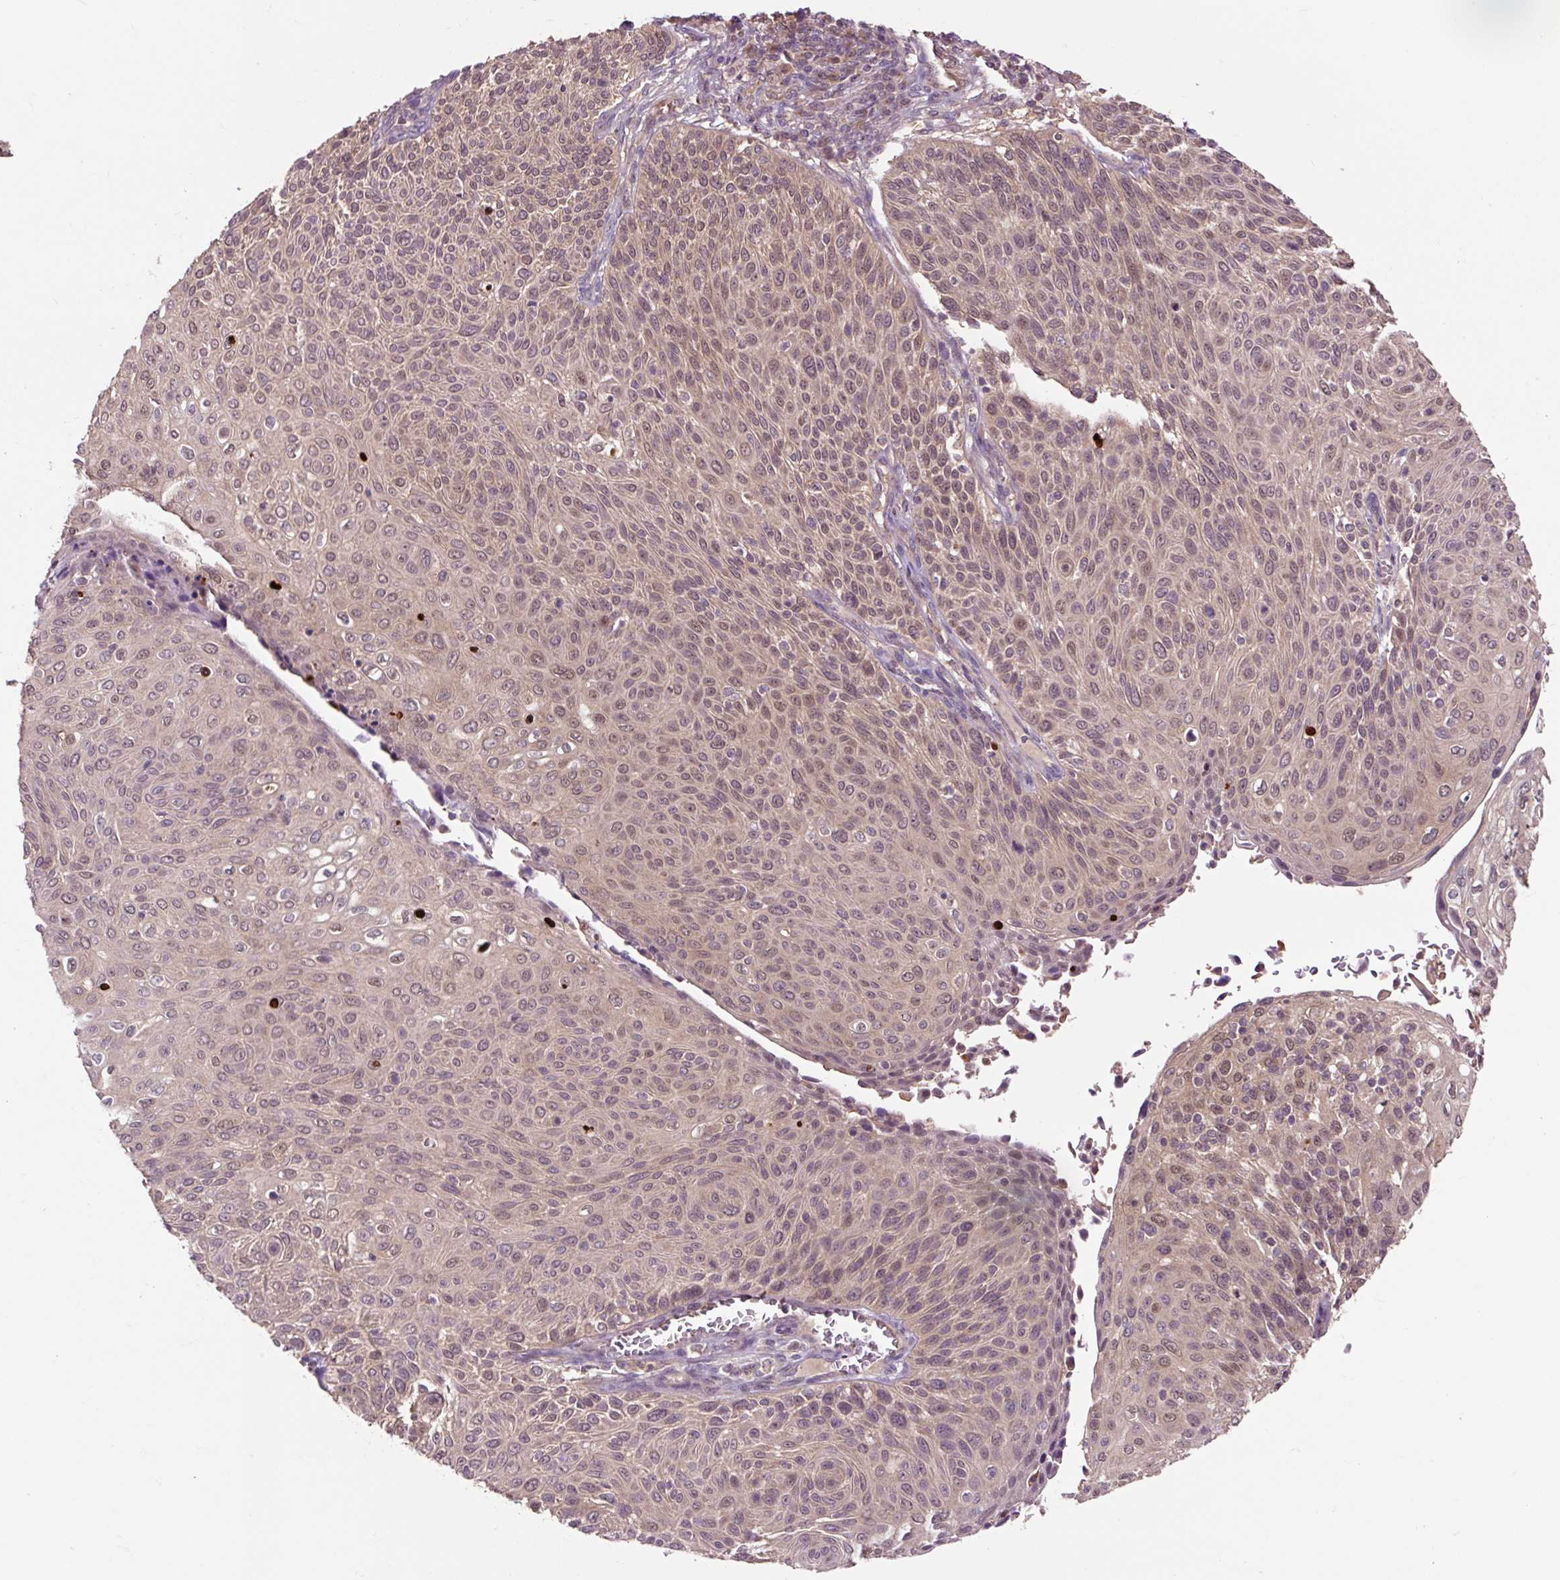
{"staining": {"intensity": "weak", "quantity": "25%-75%", "location": "cytoplasmic/membranous,nuclear"}, "tissue": "cervical cancer", "cell_type": "Tumor cells", "image_type": "cancer", "snomed": [{"axis": "morphology", "description": "Squamous cell carcinoma, NOS"}, {"axis": "topography", "description": "Cervix"}], "caption": "A low amount of weak cytoplasmic/membranous and nuclear staining is appreciated in about 25%-75% of tumor cells in cervical cancer tissue.", "gene": "MMS19", "patient": {"sex": "female", "age": 31}}